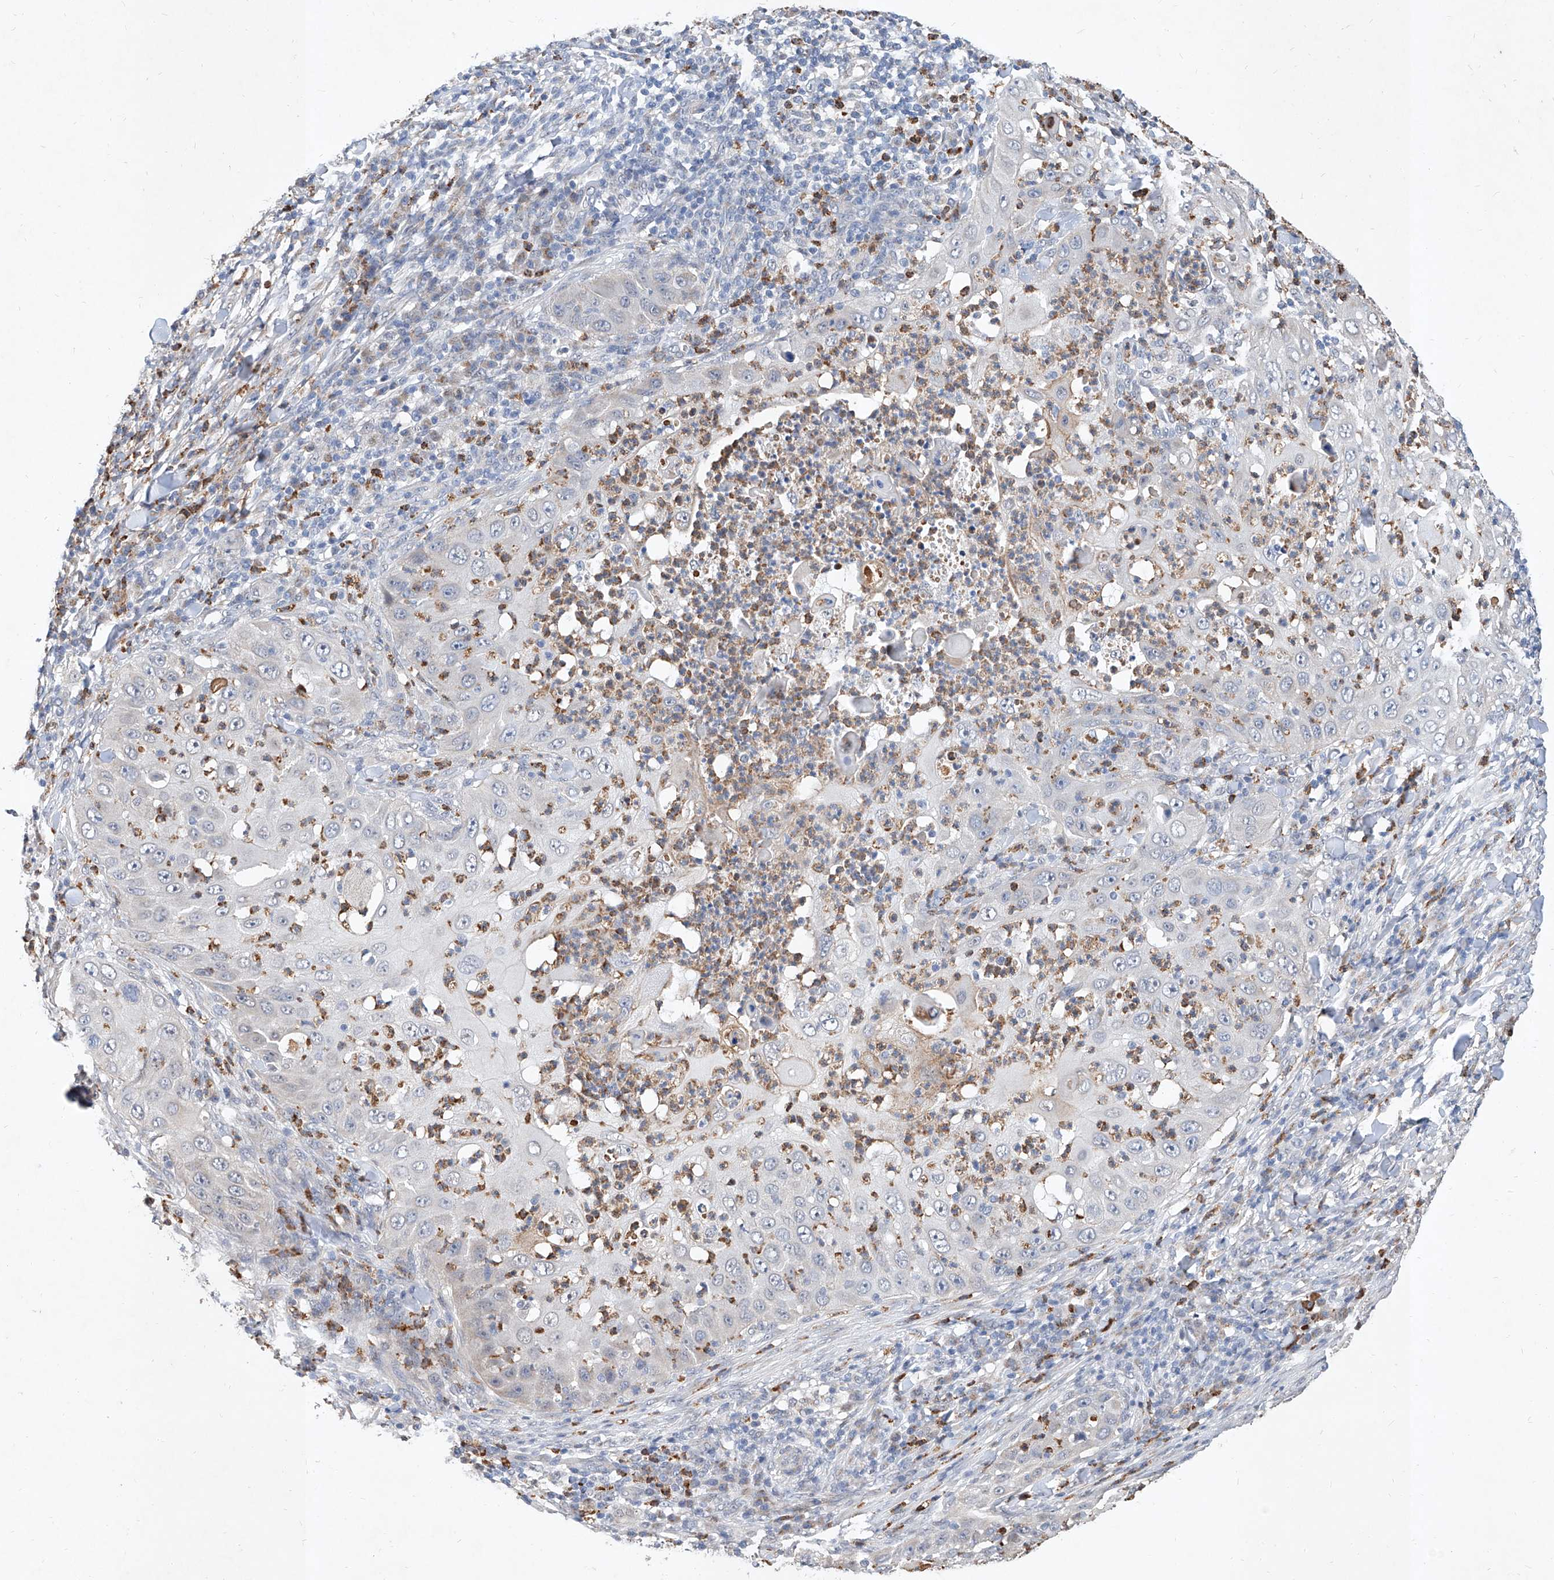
{"staining": {"intensity": "negative", "quantity": "none", "location": "none"}, "tissue": "skin cancer", "cell_type": "Tumor cells", "image_type": "cancer", "snomed": [{"axis": "morphology", "description": "Squamous cell carcinoma, NOS"}, {"axis": "topography", "description": "Skin"}], "caption": "This is an immunohistochemistry histopathology image of human skin cancer (squamous cell carcinoma). There is no positivity in tumor cells.", "gene": "MFSD4B", "patient": {"sex": "female", "age": 44}}